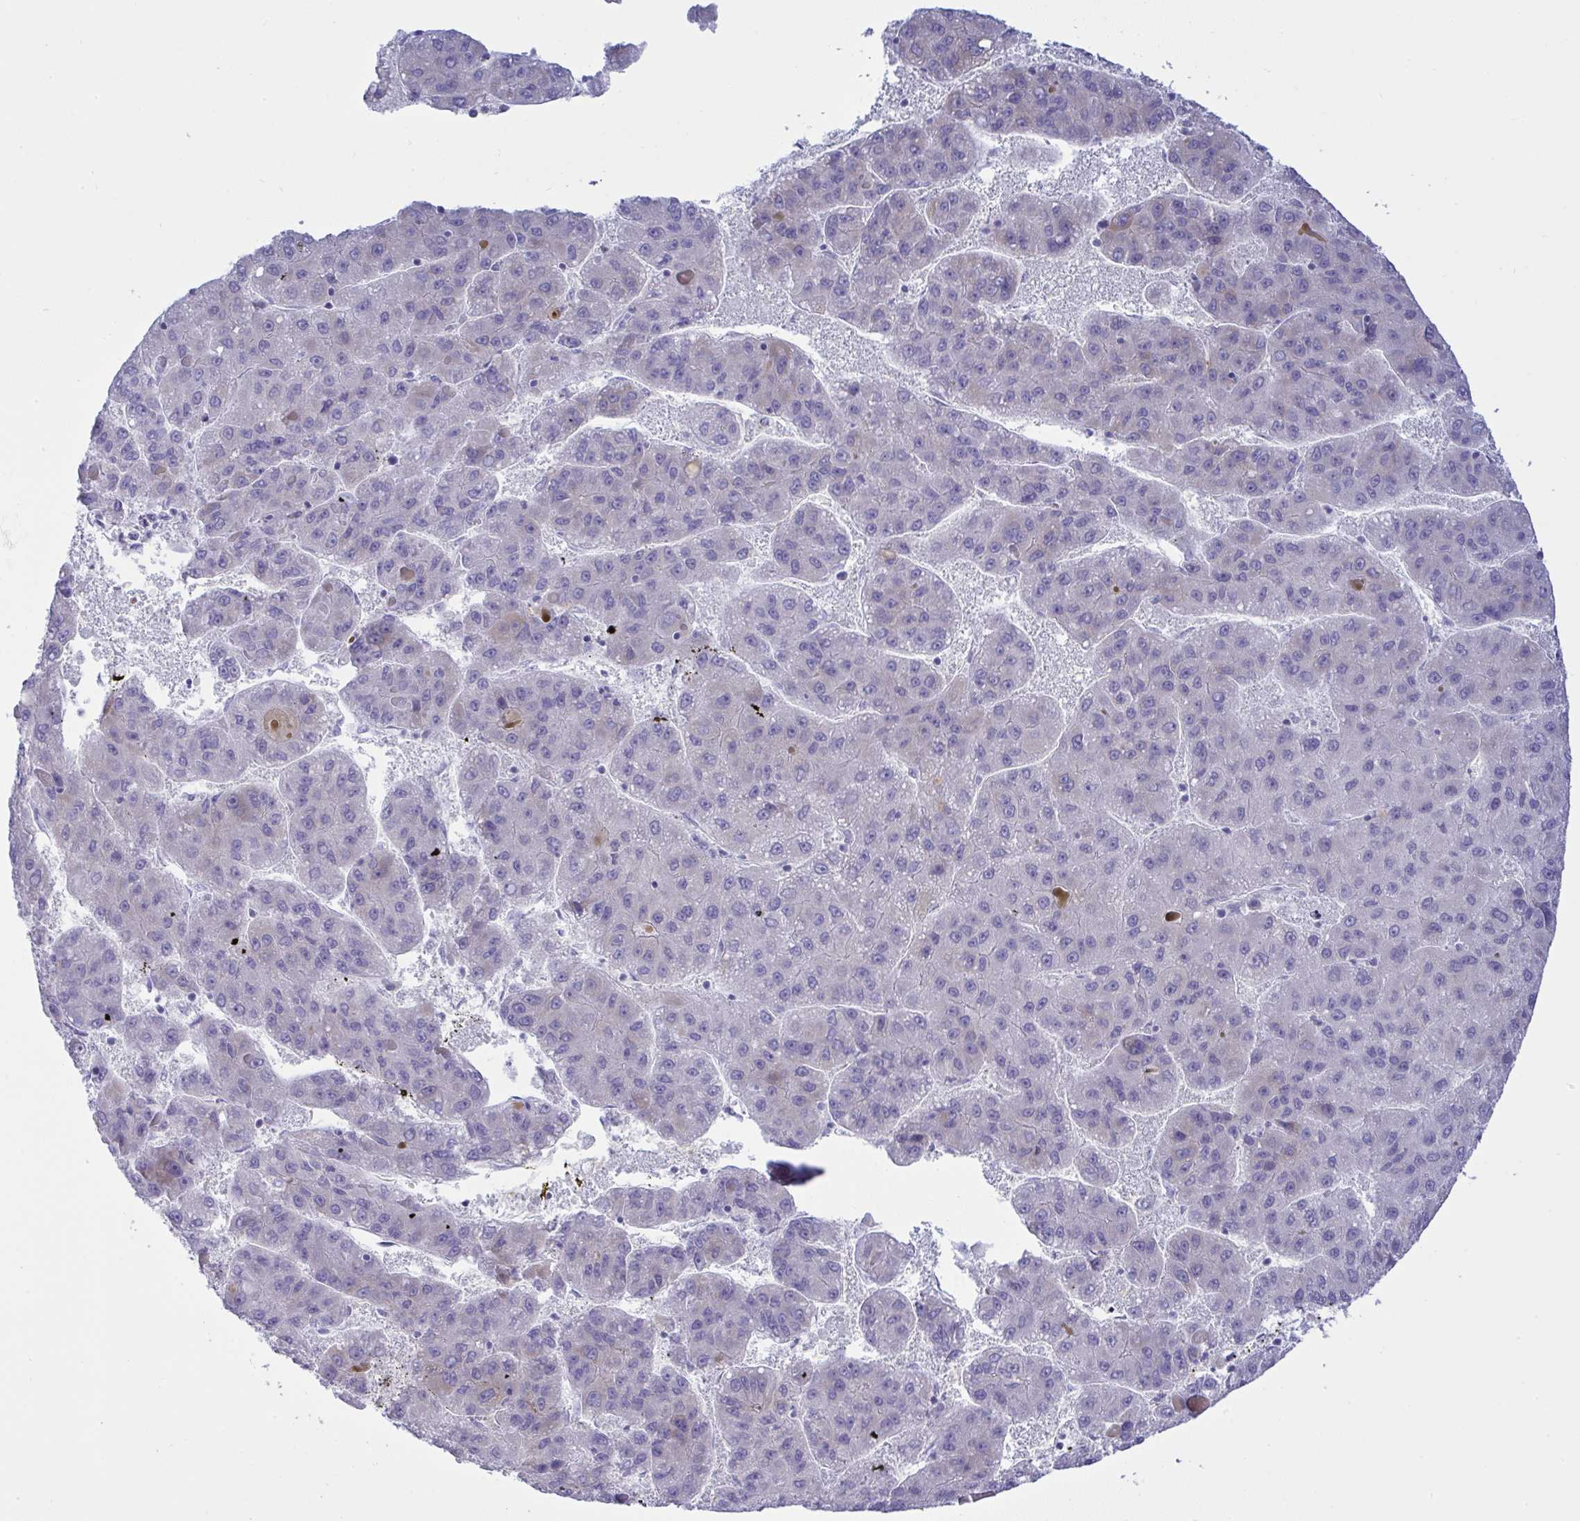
{"staining": {"intensity": "negative", "quantity": "none", "location": "none"}, "tissue": "liver cancer", "cell_type": "Tumor cells", "image_type": "cancer", "snomed": [{"axis": "morphology", "description": "Carcinoma, Hepatocellular, NOS"}, {"axis": "topography", "description": "Liver"}], "caption": "An immunohistochemistry (IHC) histopathology image of hepatocellular carcinoma (liver) is shown. There is no staining in tumor cells of hepatocellular carcinoma (liver).", "gene": "NTN1", "patient": {"sex": "female", "age": 82}}